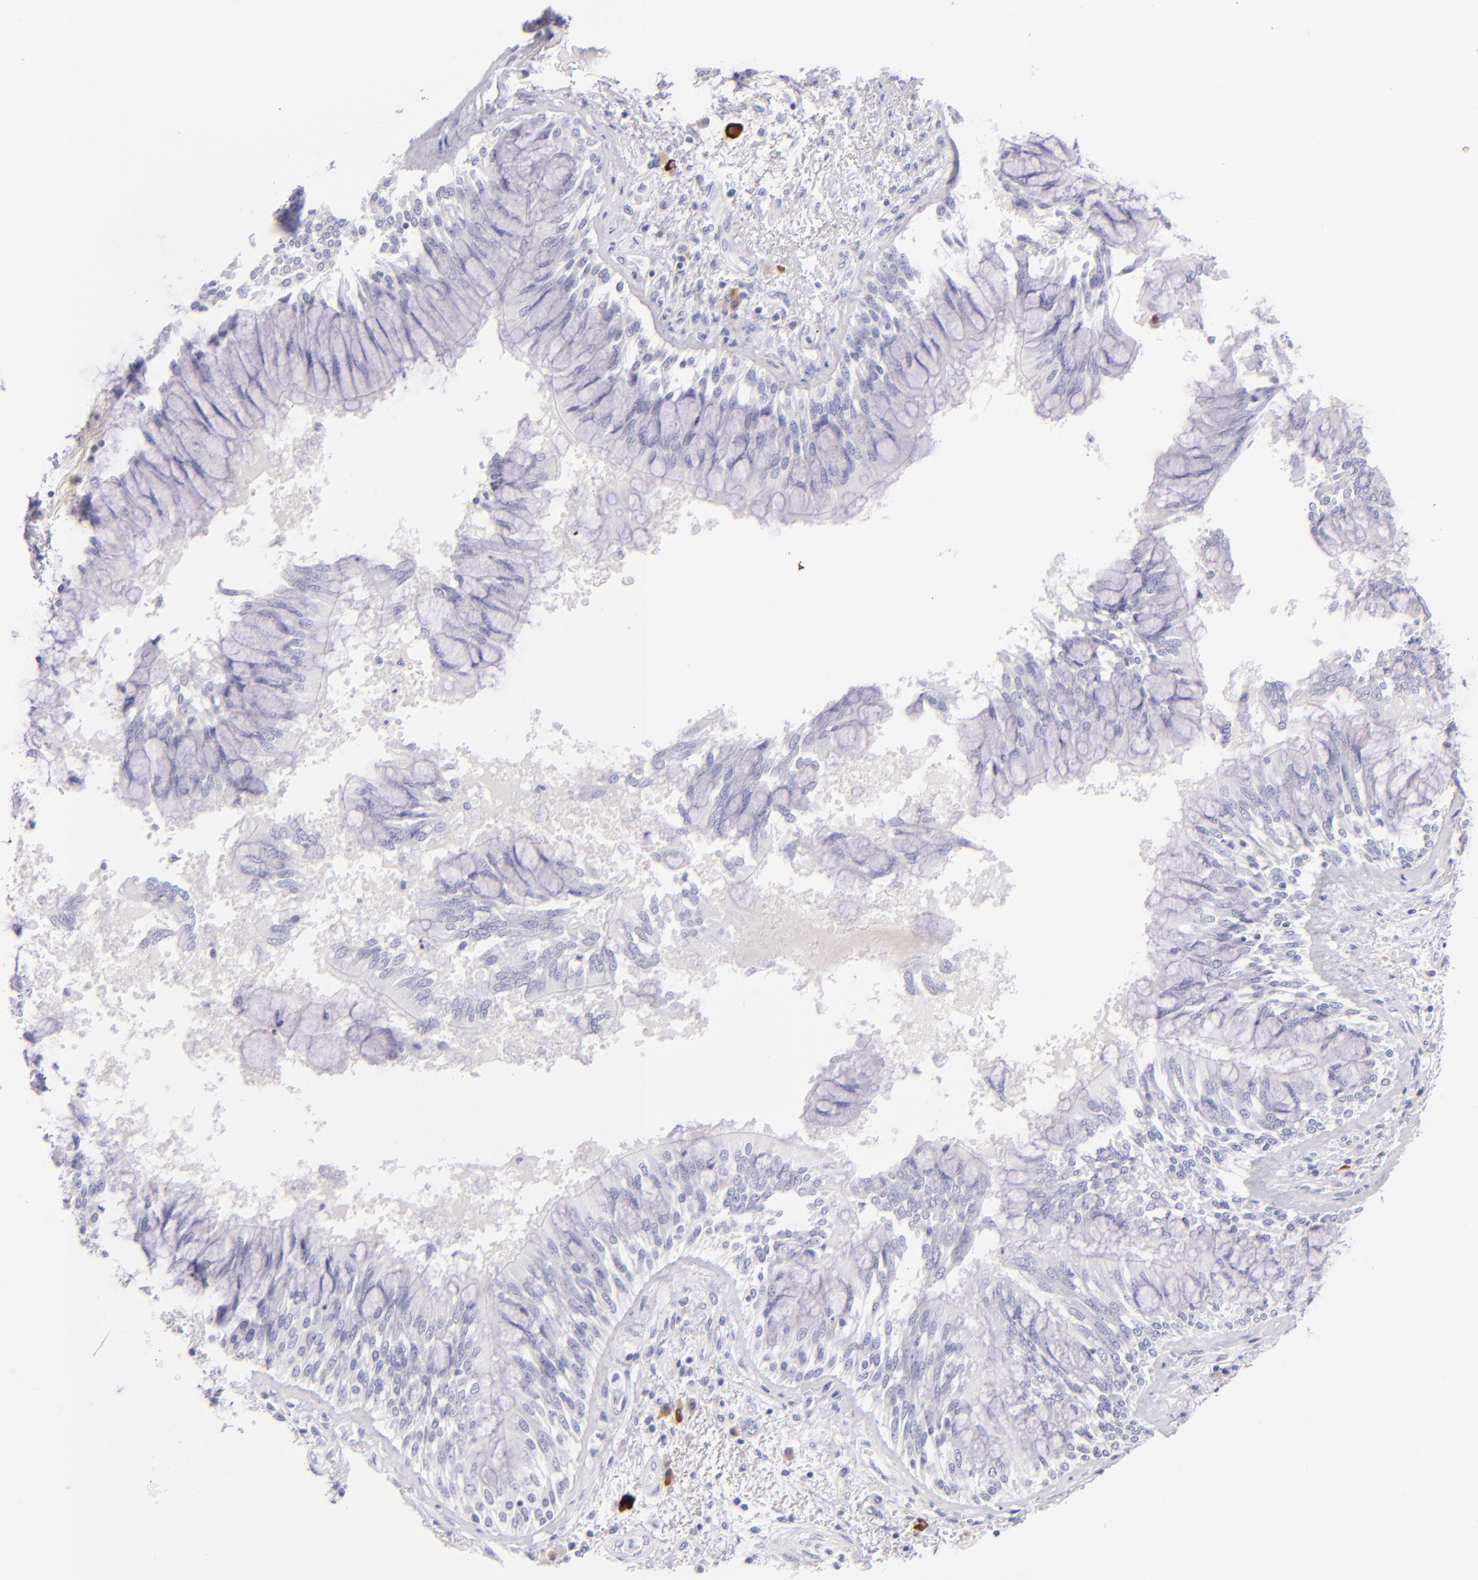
{"staining": {"intensity": "negative", "quantity": "none", "location": "none"}, "tissue": "bronchus", "cell_type": "Respiratory epithelial cells", "image_type": "normal", "snomed": [{"axis": "morphology", "description": "Normal tissue, NOS"}, {"axis": "topography", "description": "Cartilage tissue"}, {"axis": "topography", "description": "Bronchus"}, {"axis": "topography", "description": "Lung"}, {"axis": "topography", "description": "Peripheral nerve tissue"}], "caption": "This photomicrograph is of benign bronchus stained with immunohistochemistry to label a protein in brown with the nuclei are counter-stained blue. There is no positivity in respiratory epithelial cells. (Stains: DAB immunohistochemistry with hematoxylin counter stain, Microscopy: brightfield microscopy at high magnification).", "gene": "SDC1", "patient": {"sex": "female", "age": 49}}